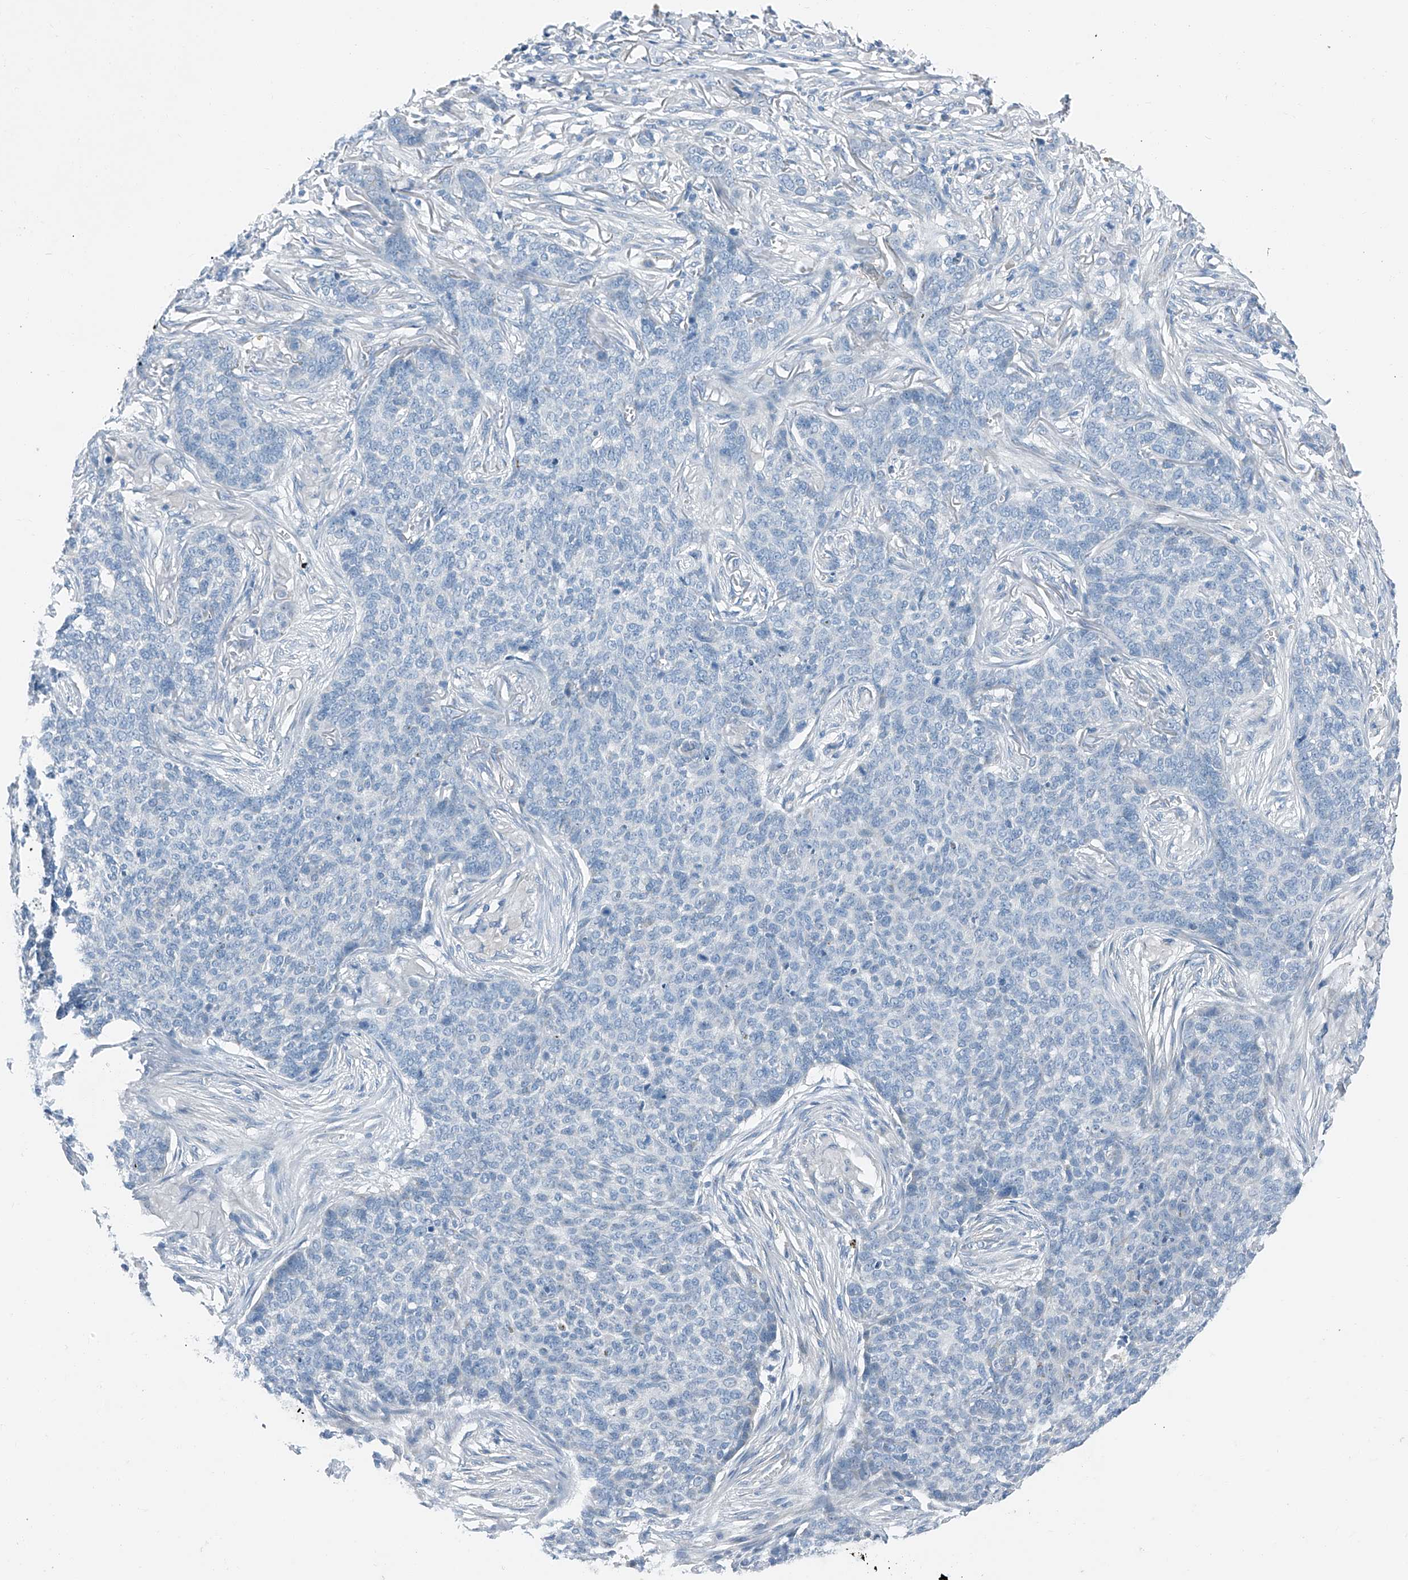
{"staining": {"intensity": "negative", "quantity": "none", "location": "none"}, "tissue": "skin cancer", "cell_type": "Tumor cells", "image_type": "cancer", "snomed": [{"axis": "morphology", "description": "Basal cell carcinoma"}, {"axis": "topography", "description": "Skin"}], "caption": "The immunohistochemistry micrograph has no significant expression in tumor cells of skin cancer (basal cell carcinoma) tissue. The staining is performed using DAB (3,3'-diaminobenzidine) brown chromogen with nuclei counter-stained in using hematoxylin.", "gene": "MDGA1", "patient": {"sex": "male", "age": 85}}